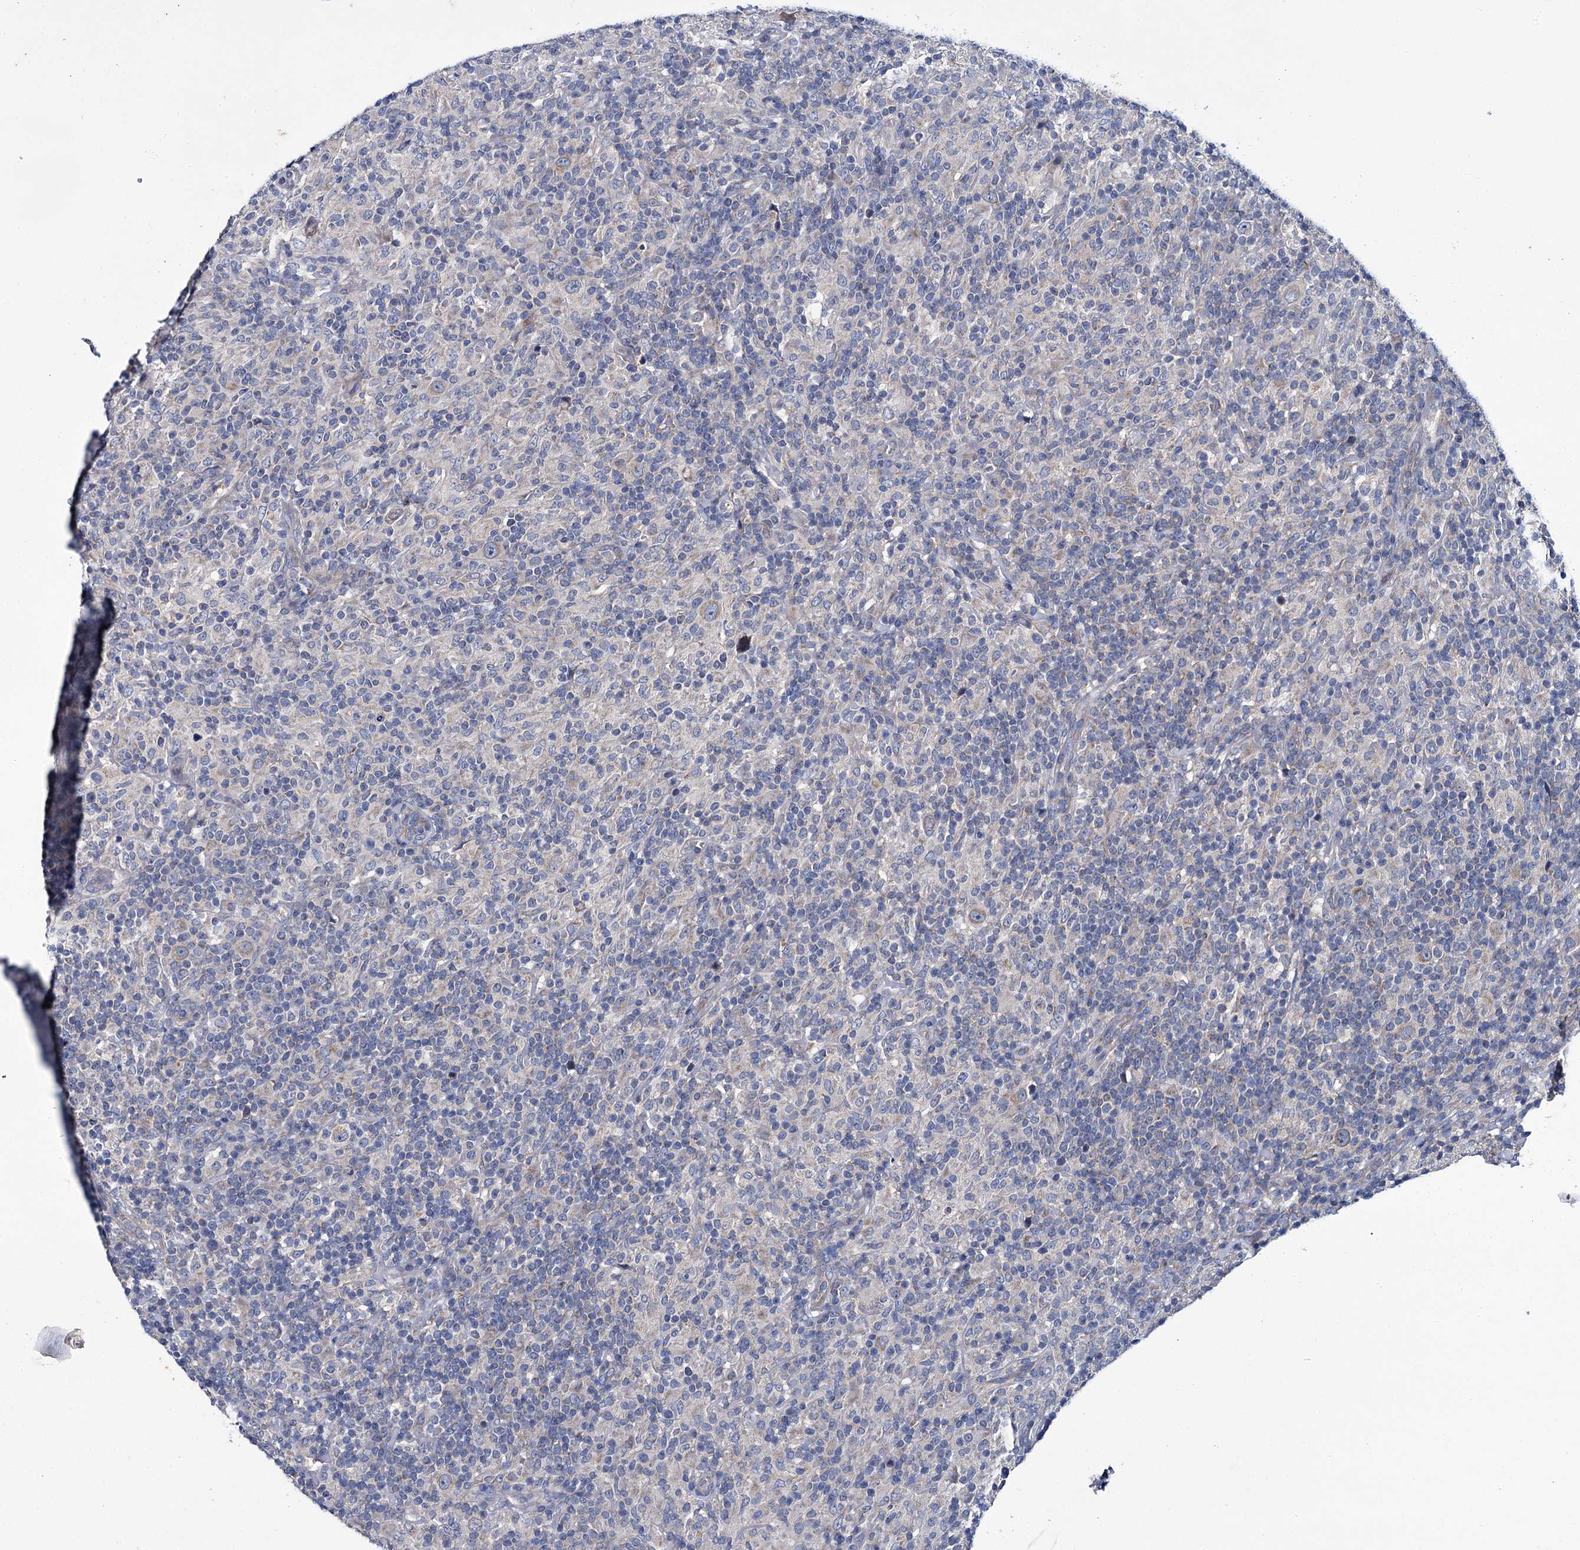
{"staining": {"intensity": "negative", "quantity": "none", "location": "none"}, "tissue": "lymphoma", "cell_type": "Tumor cells", "image_type": "cancer", "snomed": [{"axis": "morphology", "description": "Hodgkin's disease, NOS"}, {"axis": "topography", "description": "Lymph node"}], "caption": "Immunohistochemical staining of lymphoma reveals no significant staining in tumor cells.", "gene": "CEP295", "patient": {"sex": "male", "age": 70}}